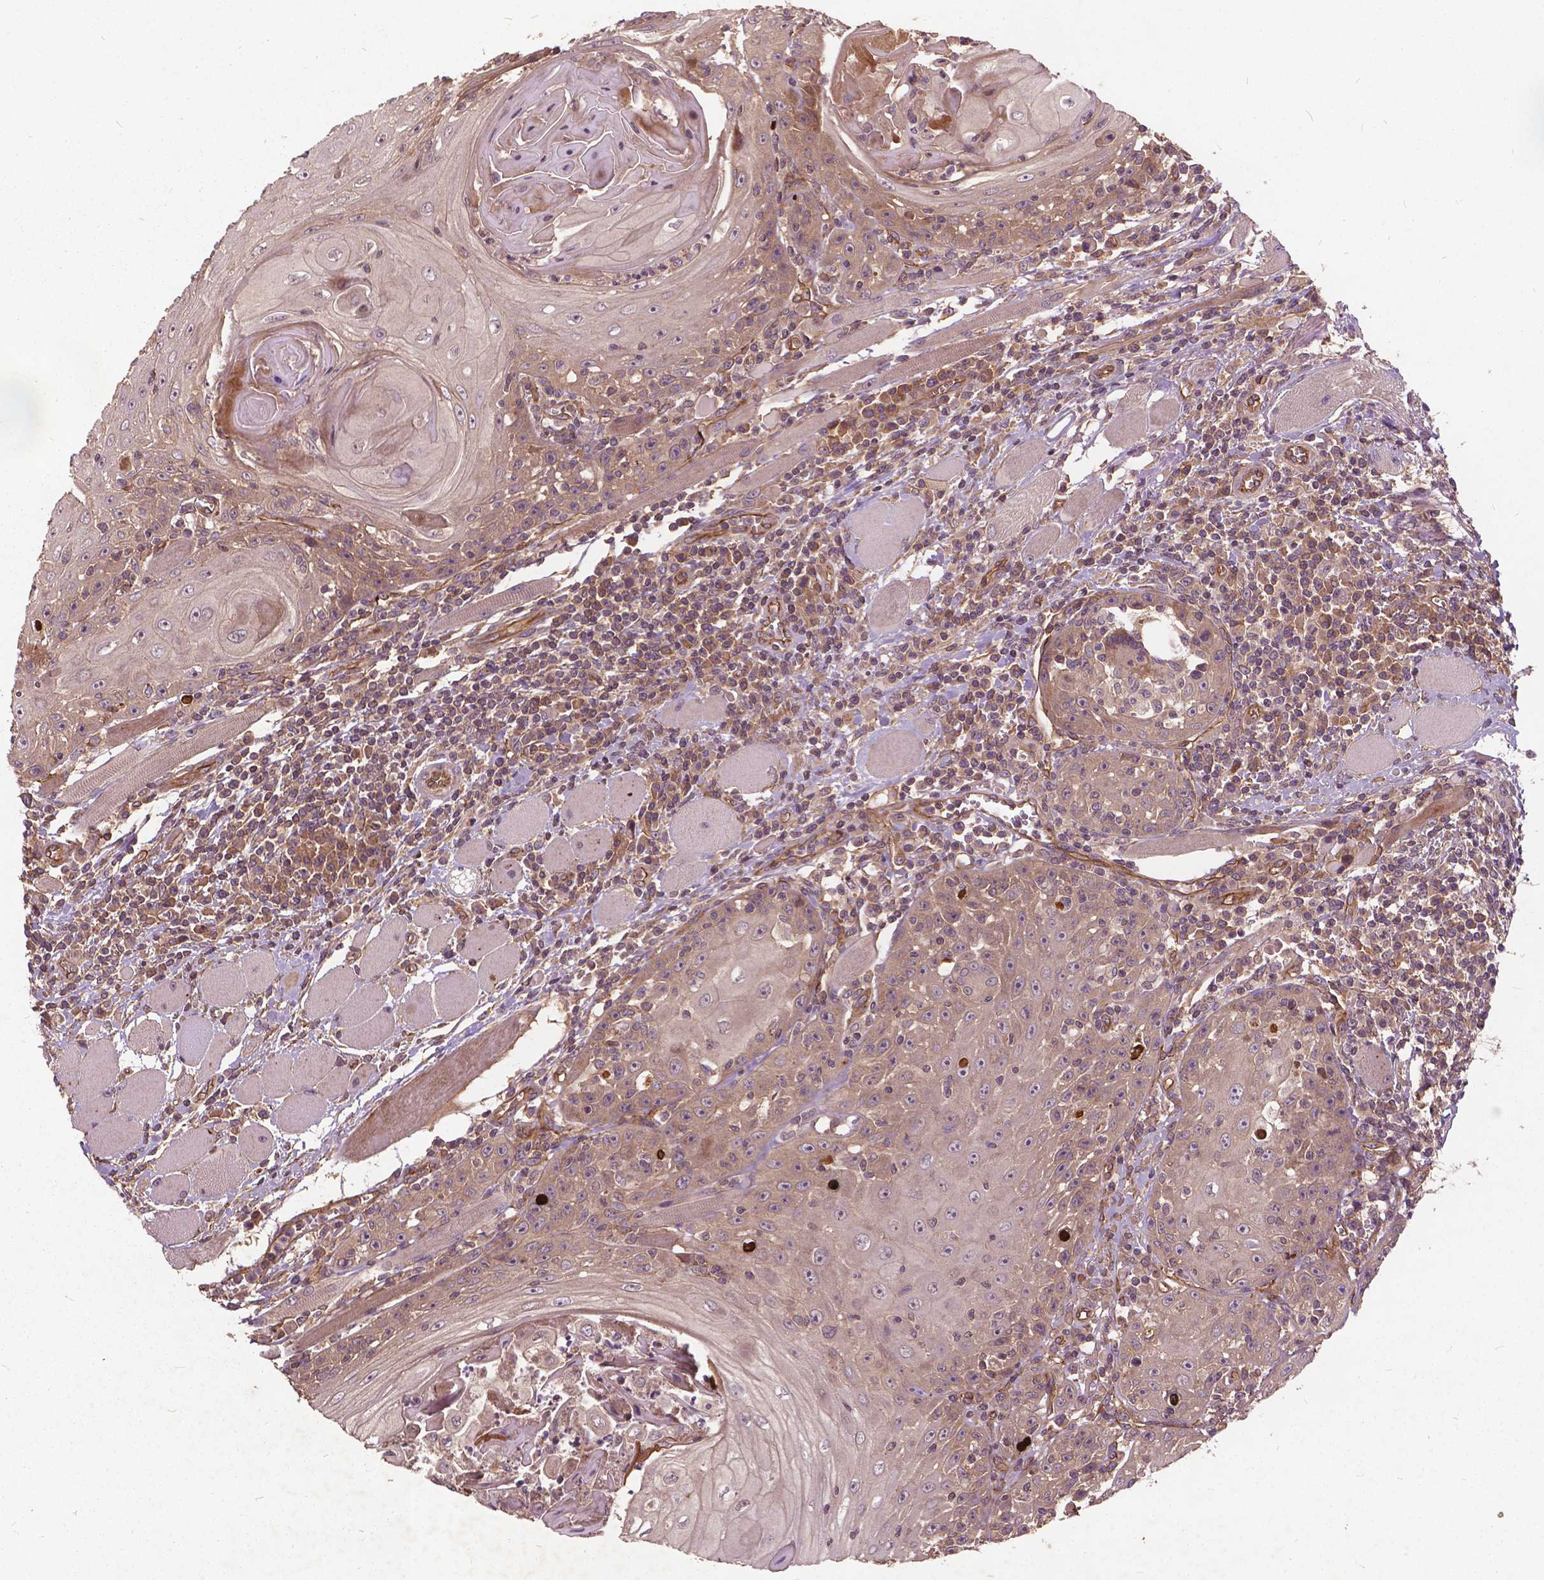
{"staining": {"intensity": "weak", "quantity": "<25%", "location": "cytoplasmic/membranous"}, "tissue": "head and neck cancer", "cell_type": "Tumor cells", "image_type": "cancer", "snomed": [{"axis": "morphology", "description": "Squamous cell carcinoma, NOS"}, {"axis": "topography", "description": "Head-Neck"}], "caption": "There is no significant expression in tumor cells of head and neck cancer.", "gene": "UBXN2A", "patient": {"sex": "male", "age": 52}}